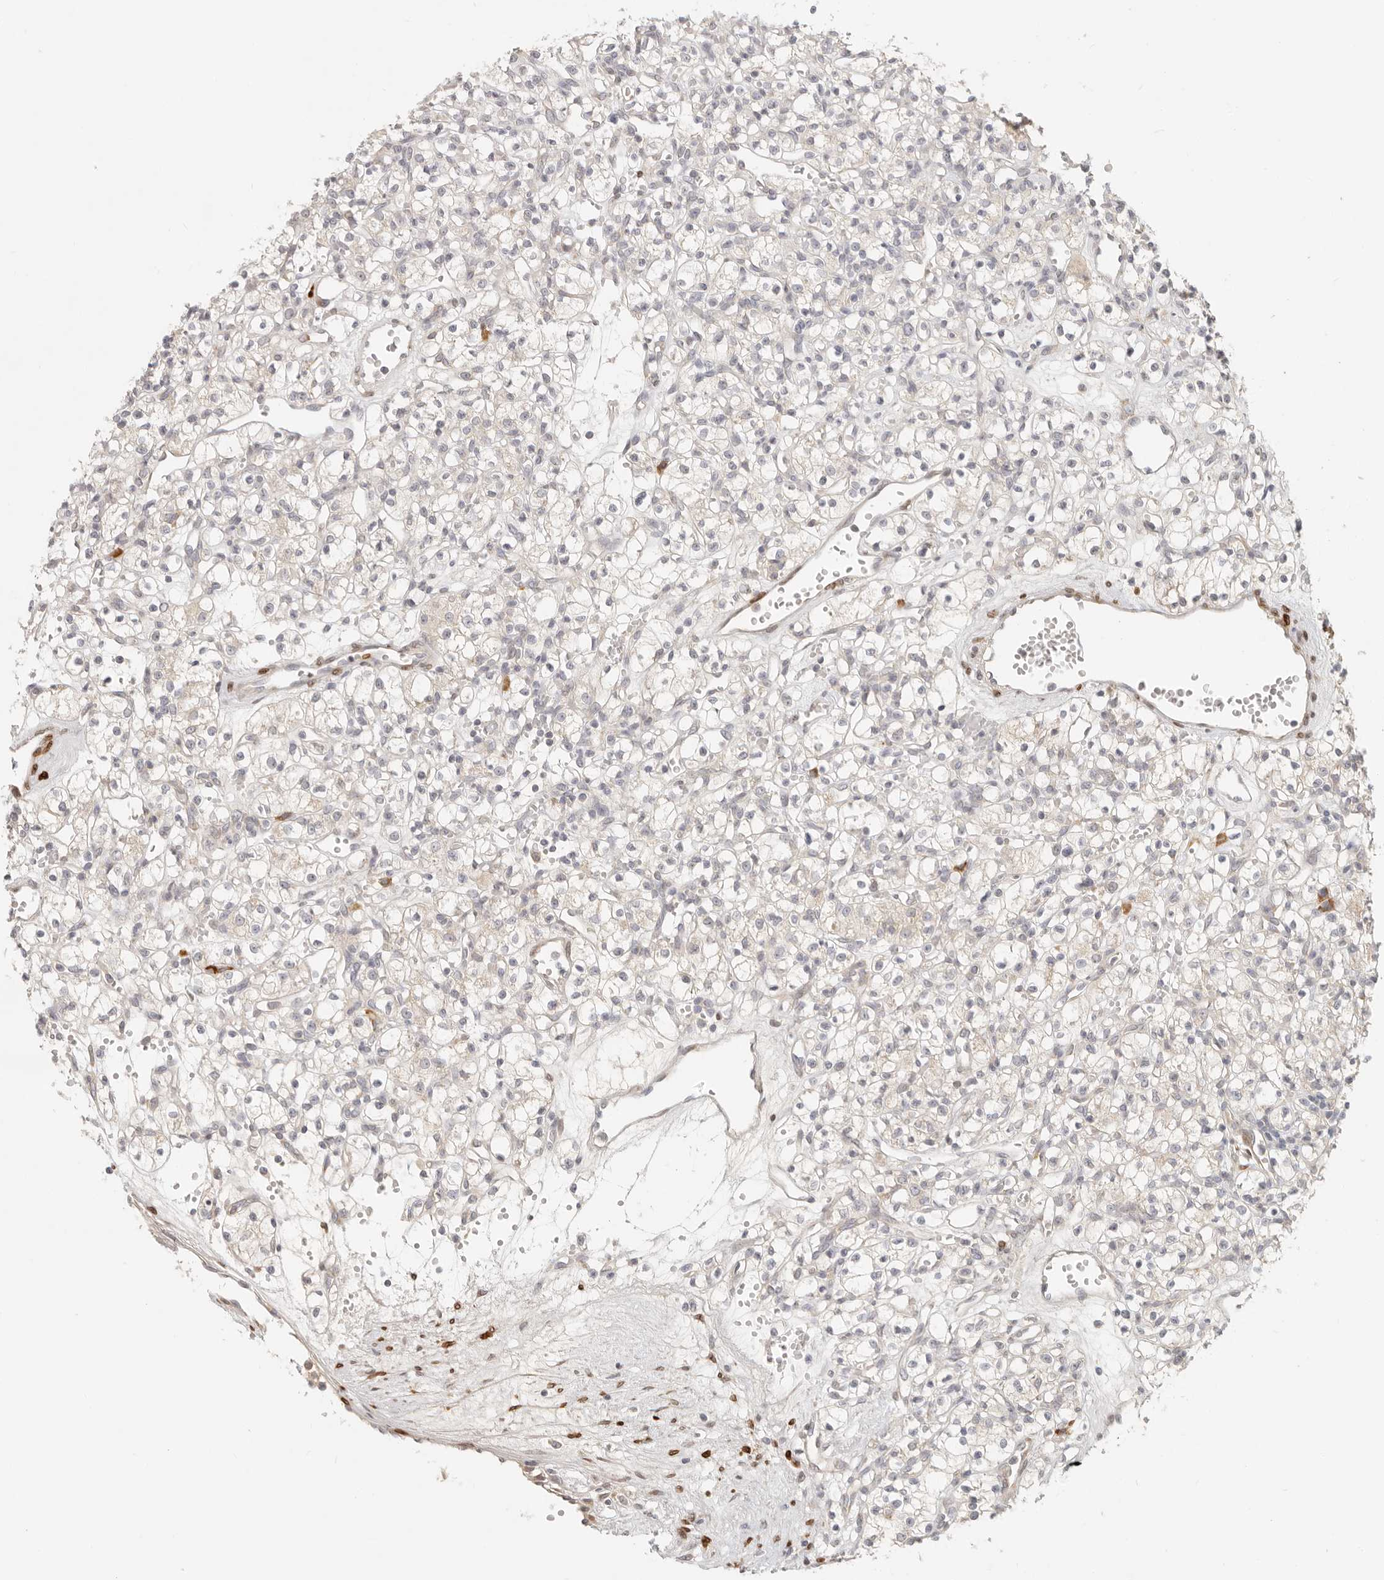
{"staining": {"intensity": "negative", "quantity": "none", "location": "none"}, "tissue": "renal cancer", "cell_type": "Tumor cells", "image_type": "cancer", "snomed": [{"axis": "morphology", "description": "Adenocarcinoma, NOS"}, {"axis": "topography", "description": "Kidney"}], "caption": "Tumor cells show no significant protein positivity in renal cancer (adenocarcinoma). (DAB (3,3'-diaminobenzidine) IHC with hematoxylin counter stain).", "gene": "PABPC4", "patient": {"sex": "female", "age": 59}}